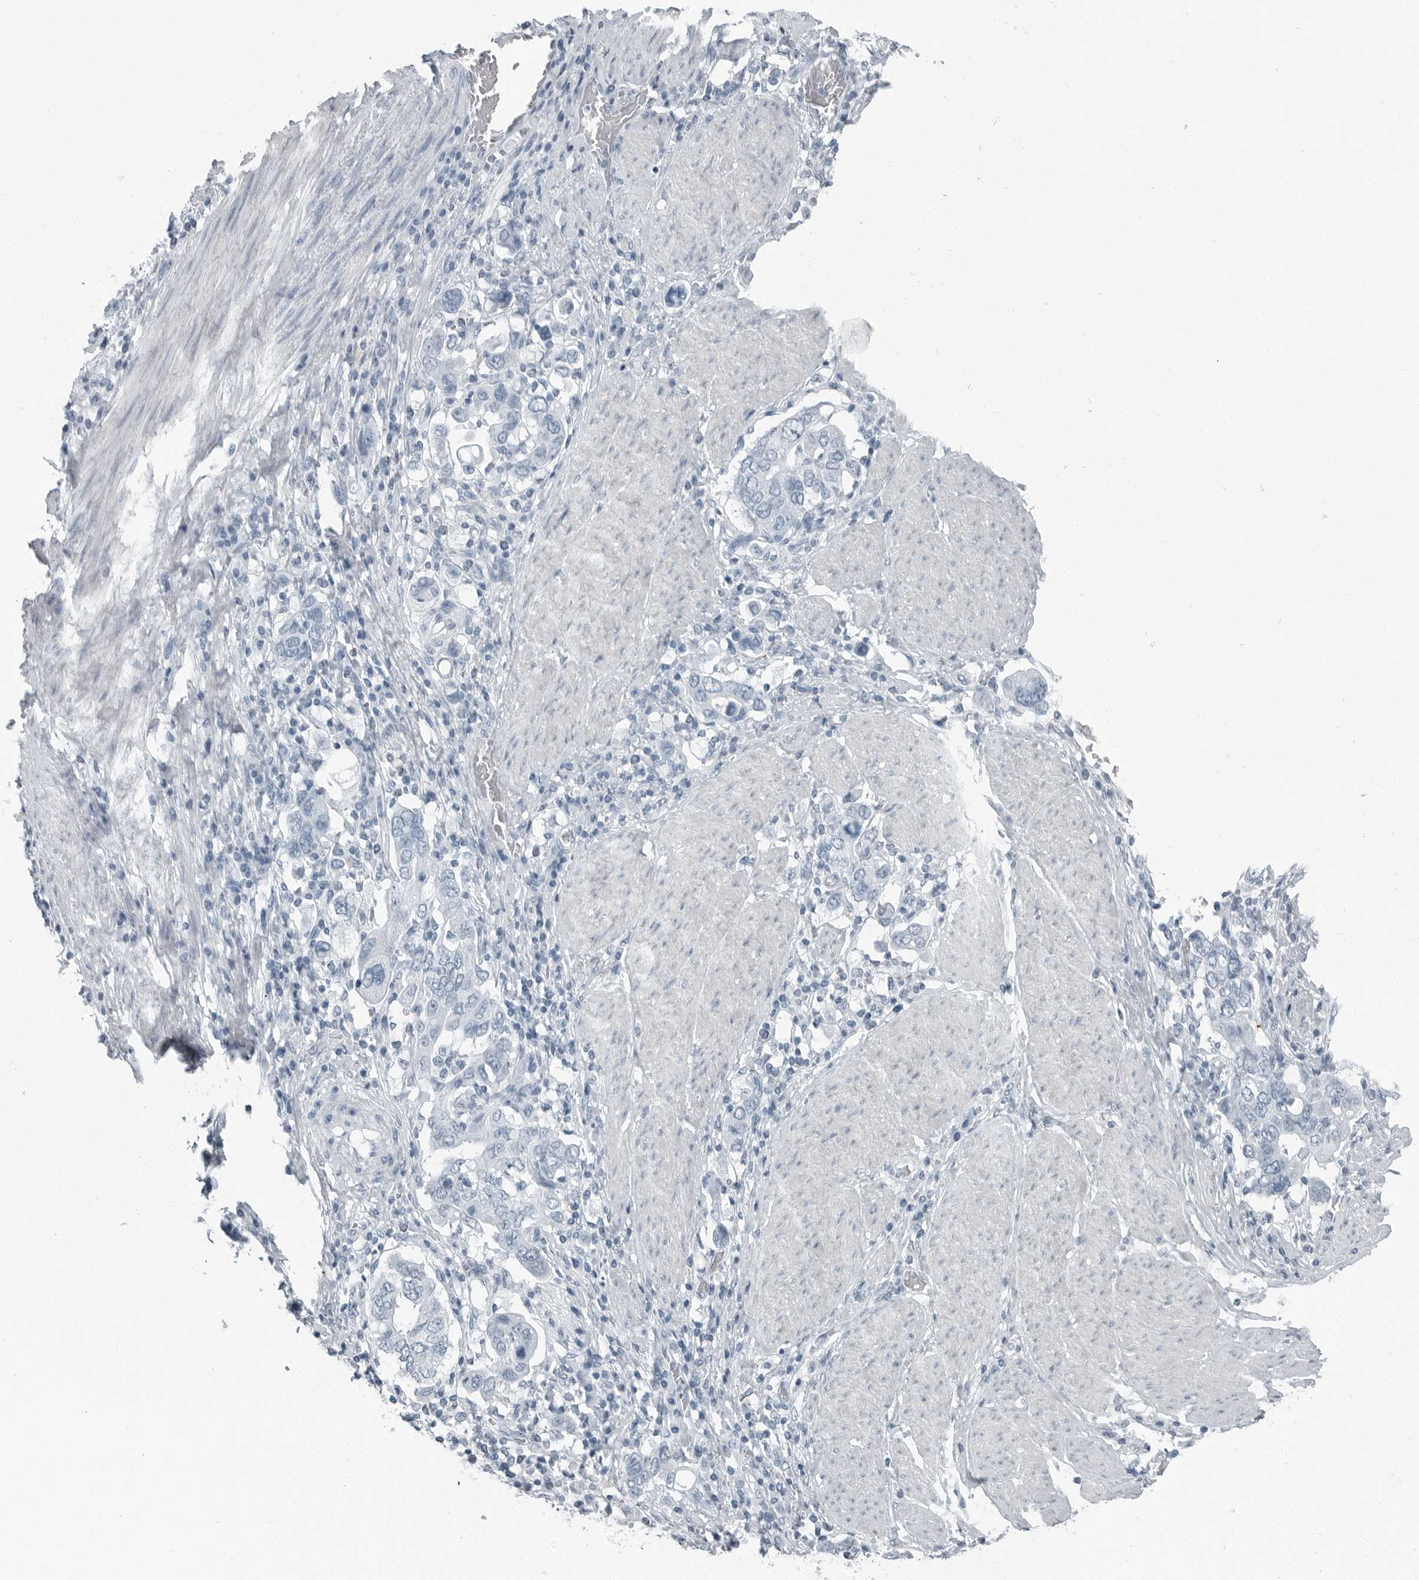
{"staining": {"intensity": "negative", "quantity": "none", "location": "none"}, "tissue": "stomach cancer", "cell_type": "Tumor cells", "image_type": "cancer", "snomed": [{"axis": "morphology", "description": "Adenocarcinoma, NOS"}, {"axis": "topography", "description": "Stomach, upper"}], "caption": "This micrograph is of stomach cancer (adenocarcinoma) stained with immunohistochemistry (IHC) to label a protein in brown with the nuclei are counter-stained blue. There is no staining in tumor cells.", "gene": "FABP6", "patient": {"sex": "male", "age": 62}}